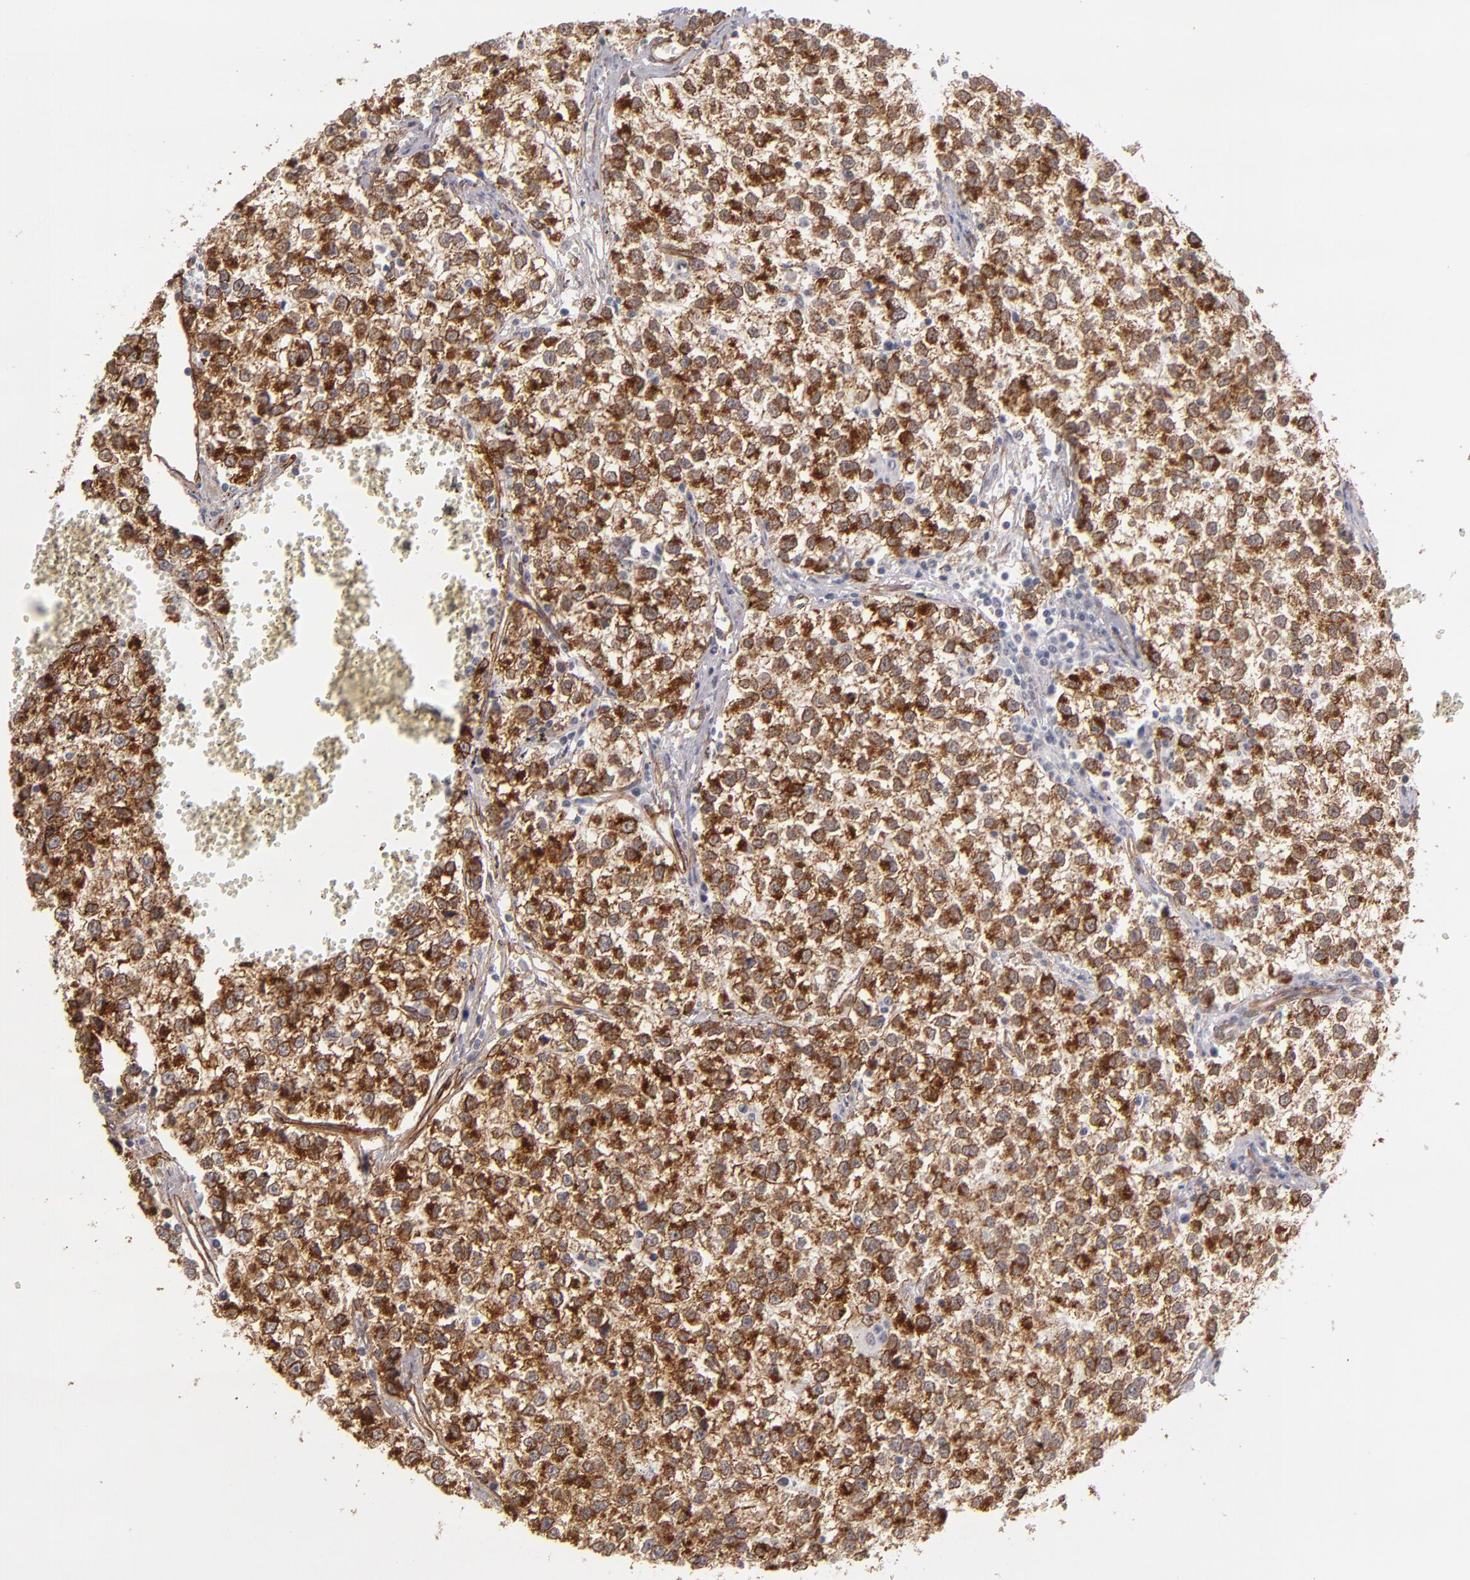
{"staining": {"intensity": "moderate", "quantity": ">75%", "location": "cytoplasmic/membranous"}, "tissue": "testis cancer", "cell_type": "Tumor cells", "image_type": "cancer", "snomed": [{"axis": "morphology", "description": "Seminoma, NOS"}, {"axis": "topography", "description": "Testis"}], "caption": "Immunohistochemistry (IHC) photomicrograph of neoplastic tissue: human testis cancer (seminoma) stained using immunohistochemistry (IHC) displays medium levels of moderate protein expression localized specifically in the cytoplasmic/membranous of tumor cells, appearing as a cytoplasmic/membranous brown color.", "gene": "LAMC1", "patient": {"sex": "male", "age": 35}}